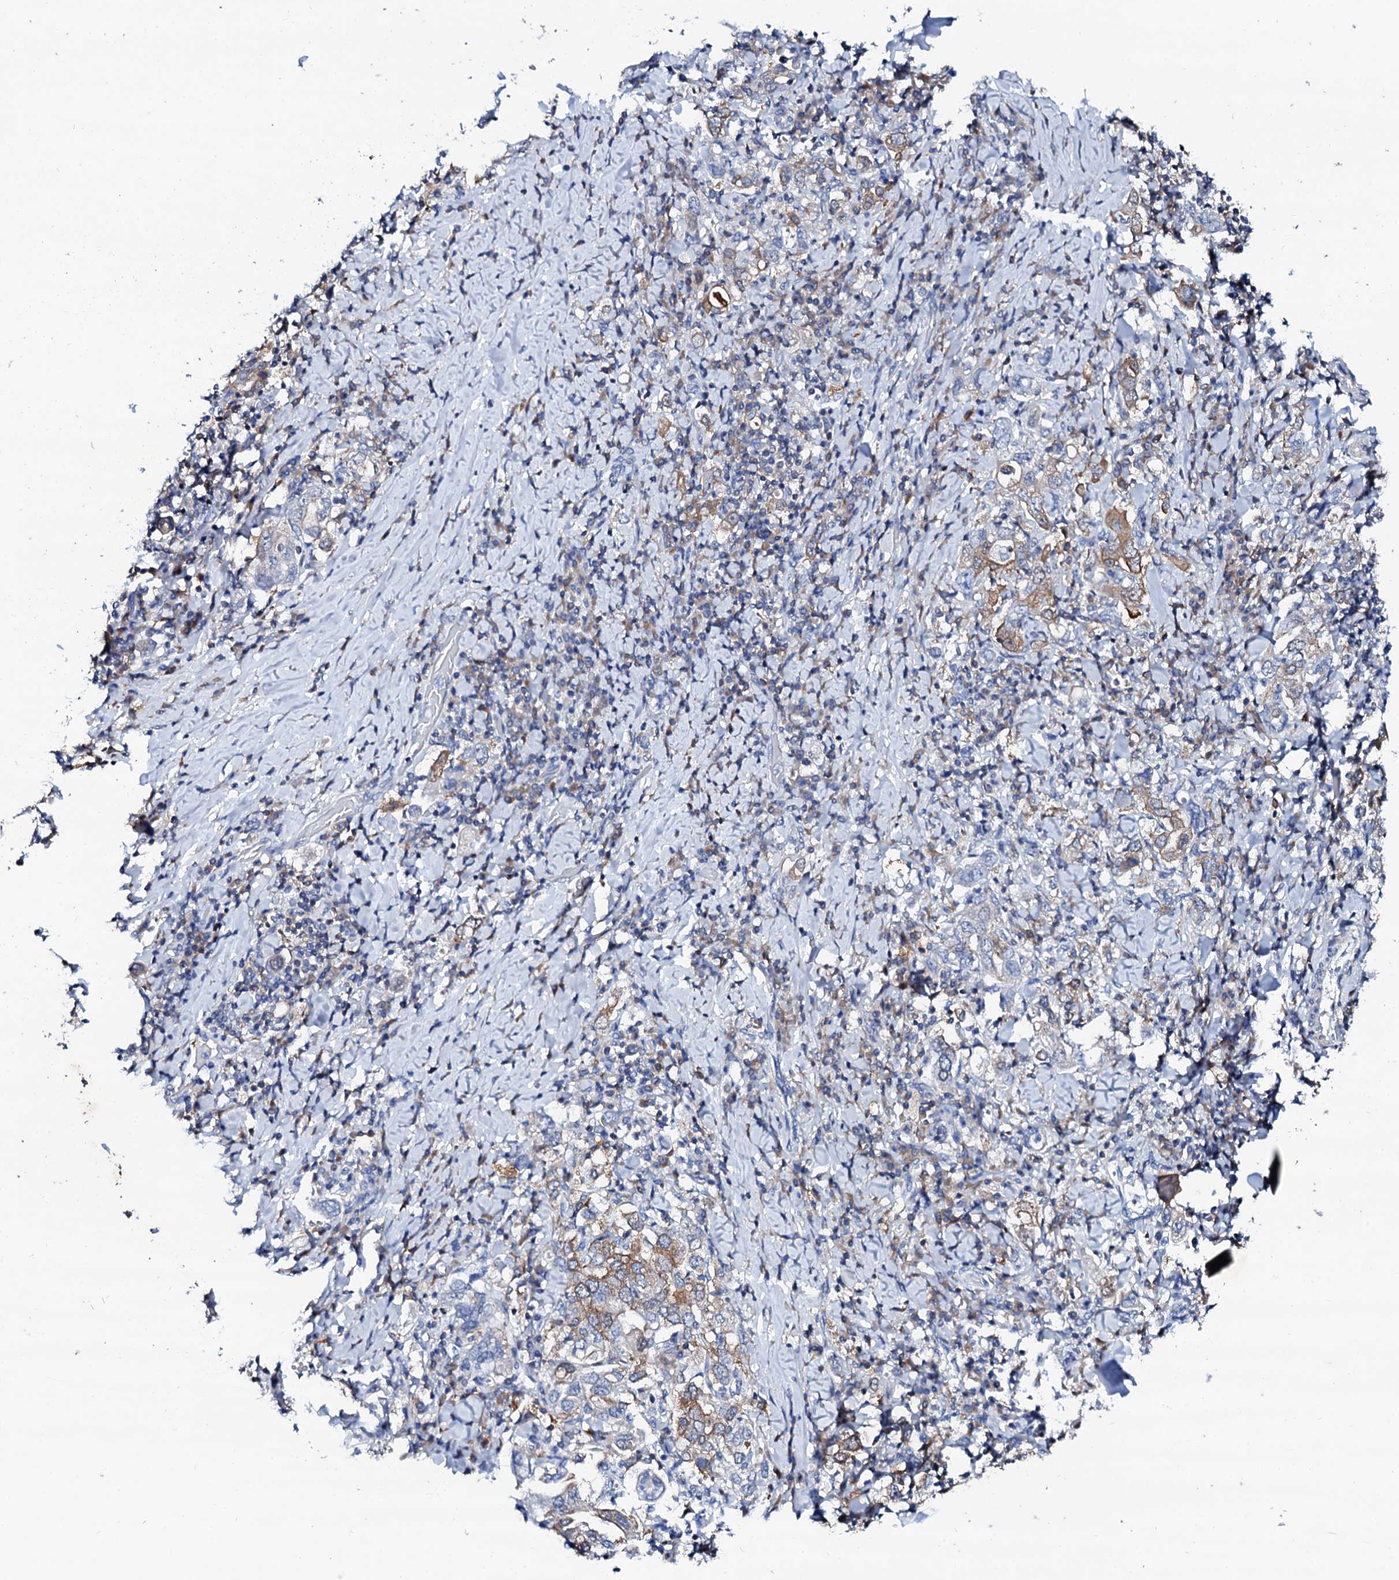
{"staining": {"intensity": "moderate", "quantity": "<25%", "location": "cytoplasmic/membranous"}, "tissue": "stomach cancer", "cell_type": "Tumor cells", "image_type": "cancer", "snomed": [{"axis": "morphology", "description": "Adenocarcinoma, NOS"}, {"axis": "topography", "description": "Stomach, upper"}], "caption": "Immunohistochemical staining of stomach adenocarcinoma exhibits moderate cytoplasmic/membranous protein staining in about <25% of tumor cells.", "gene": "GLB1L3", "patient": {"sex": "male", "age": 62}}